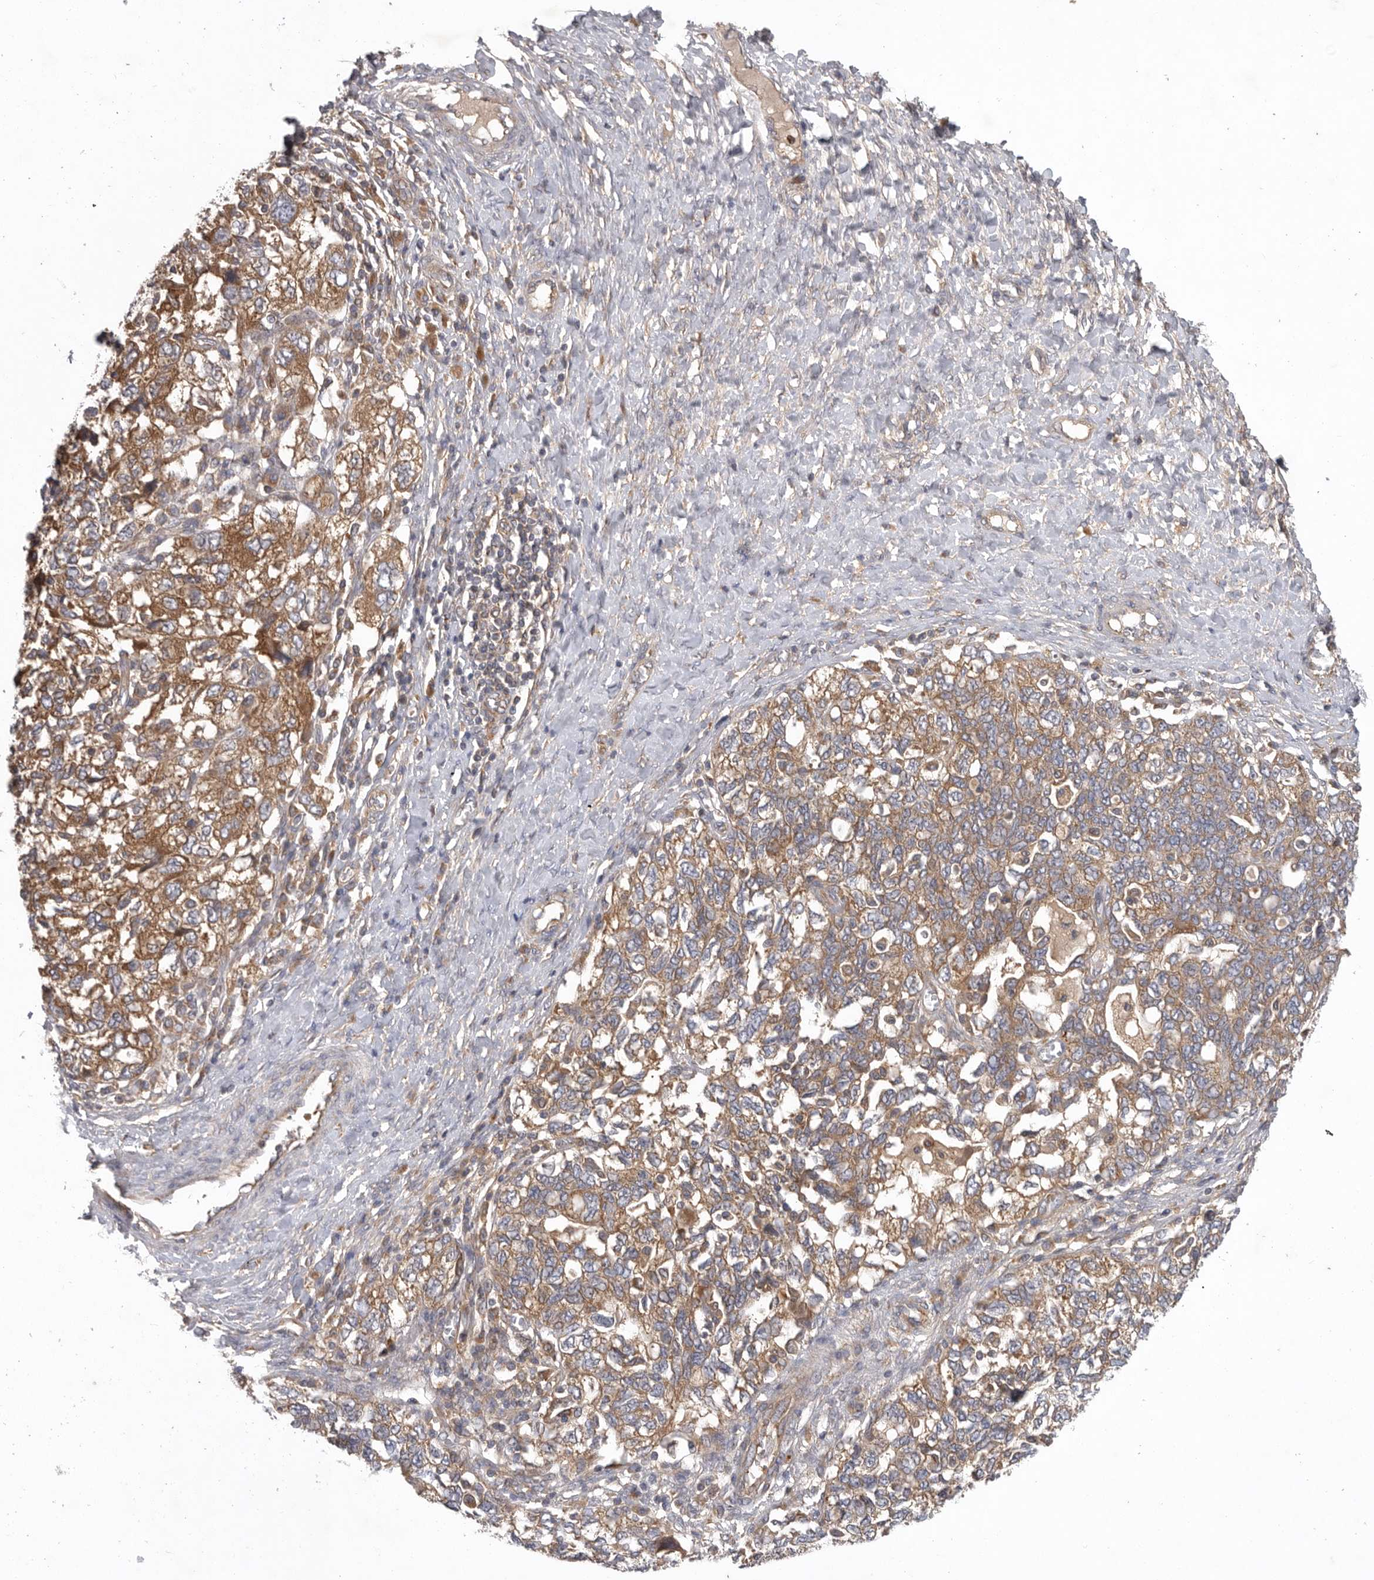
{"staining": {"intensity": "moderate", "quantity": ">75%", "location": "cytoplasmic/membranous"}, "tissue": "ovarian cancer", "cell_type": "Tumor cells", "image_type": "cancer", "snomed": [{"axis": "morphology", "description": "Carcinoma, NOS"}, {"axis": "morphology", "description": "Cystadenocarcinoma, serous, NOS"}, {"axis": "topography", "description": "Ovary"}], "caption": "Immunohistochemical staining of ovarian carcinoma displays medium levels of moderate cytoplasmic/membranous protein expression in about >75% of tumor cells. (IHC, brightfield microscopy, high magnification).", "gene": "C1orf109", "patient": {"sex": "female", "age": 69}}